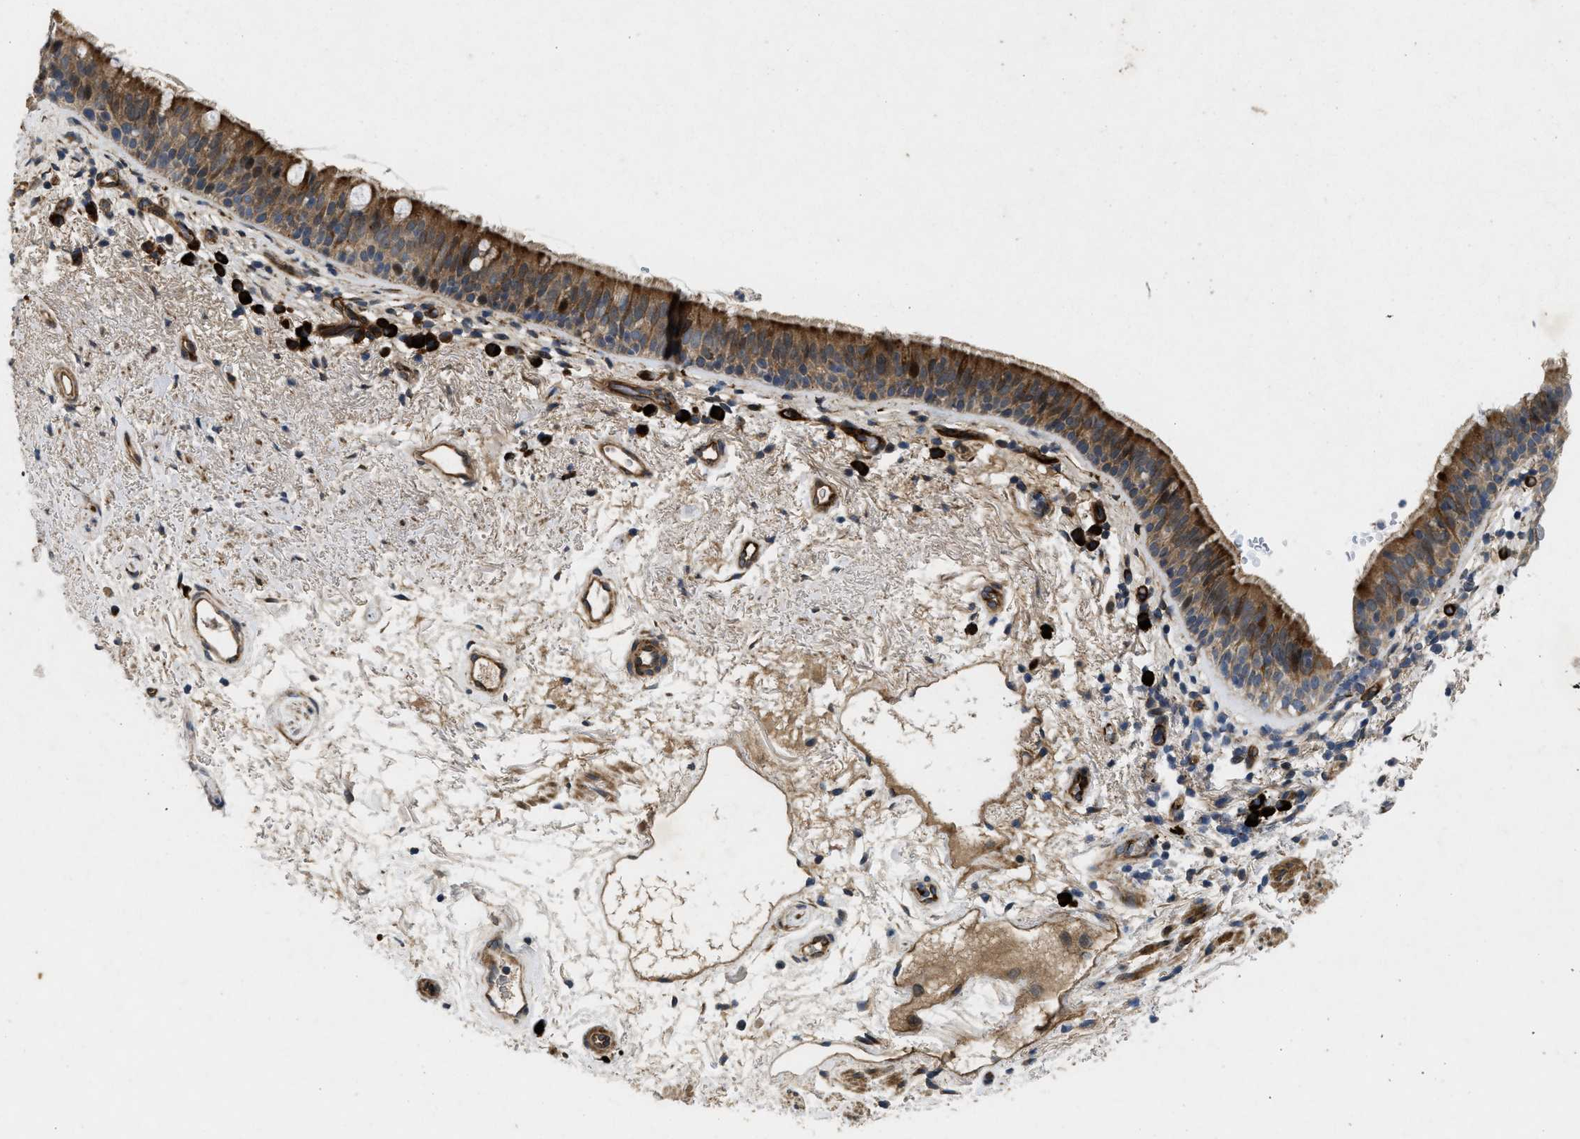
{"staining": {"intensity": "strong", "quantity": "25%-75%", "location": "cytoplasmic/membranous,nuclear"}, "tissue": "bronchus", "cell_type": "Respiratory epithelial cells", "image_type": "normal", "snomed": [{"axis": "morphology", "description": "Normal tissue, NOS"}, {"axis": "morphology", "description": "Inflammation, NOS"}, {"axis": "topography", "description": "Cartilage tissue"}, {"axis": "topography", "description": "Bronchus"}], "caption": "A high amount of strong cytoplasmic/membranous,nuclear positivity is seen in about 25%-75% of respiratory epithelial cells in benign bronchus.", "gene": "HSPA12B", "patient": {"sex": "male", "age": 77}}